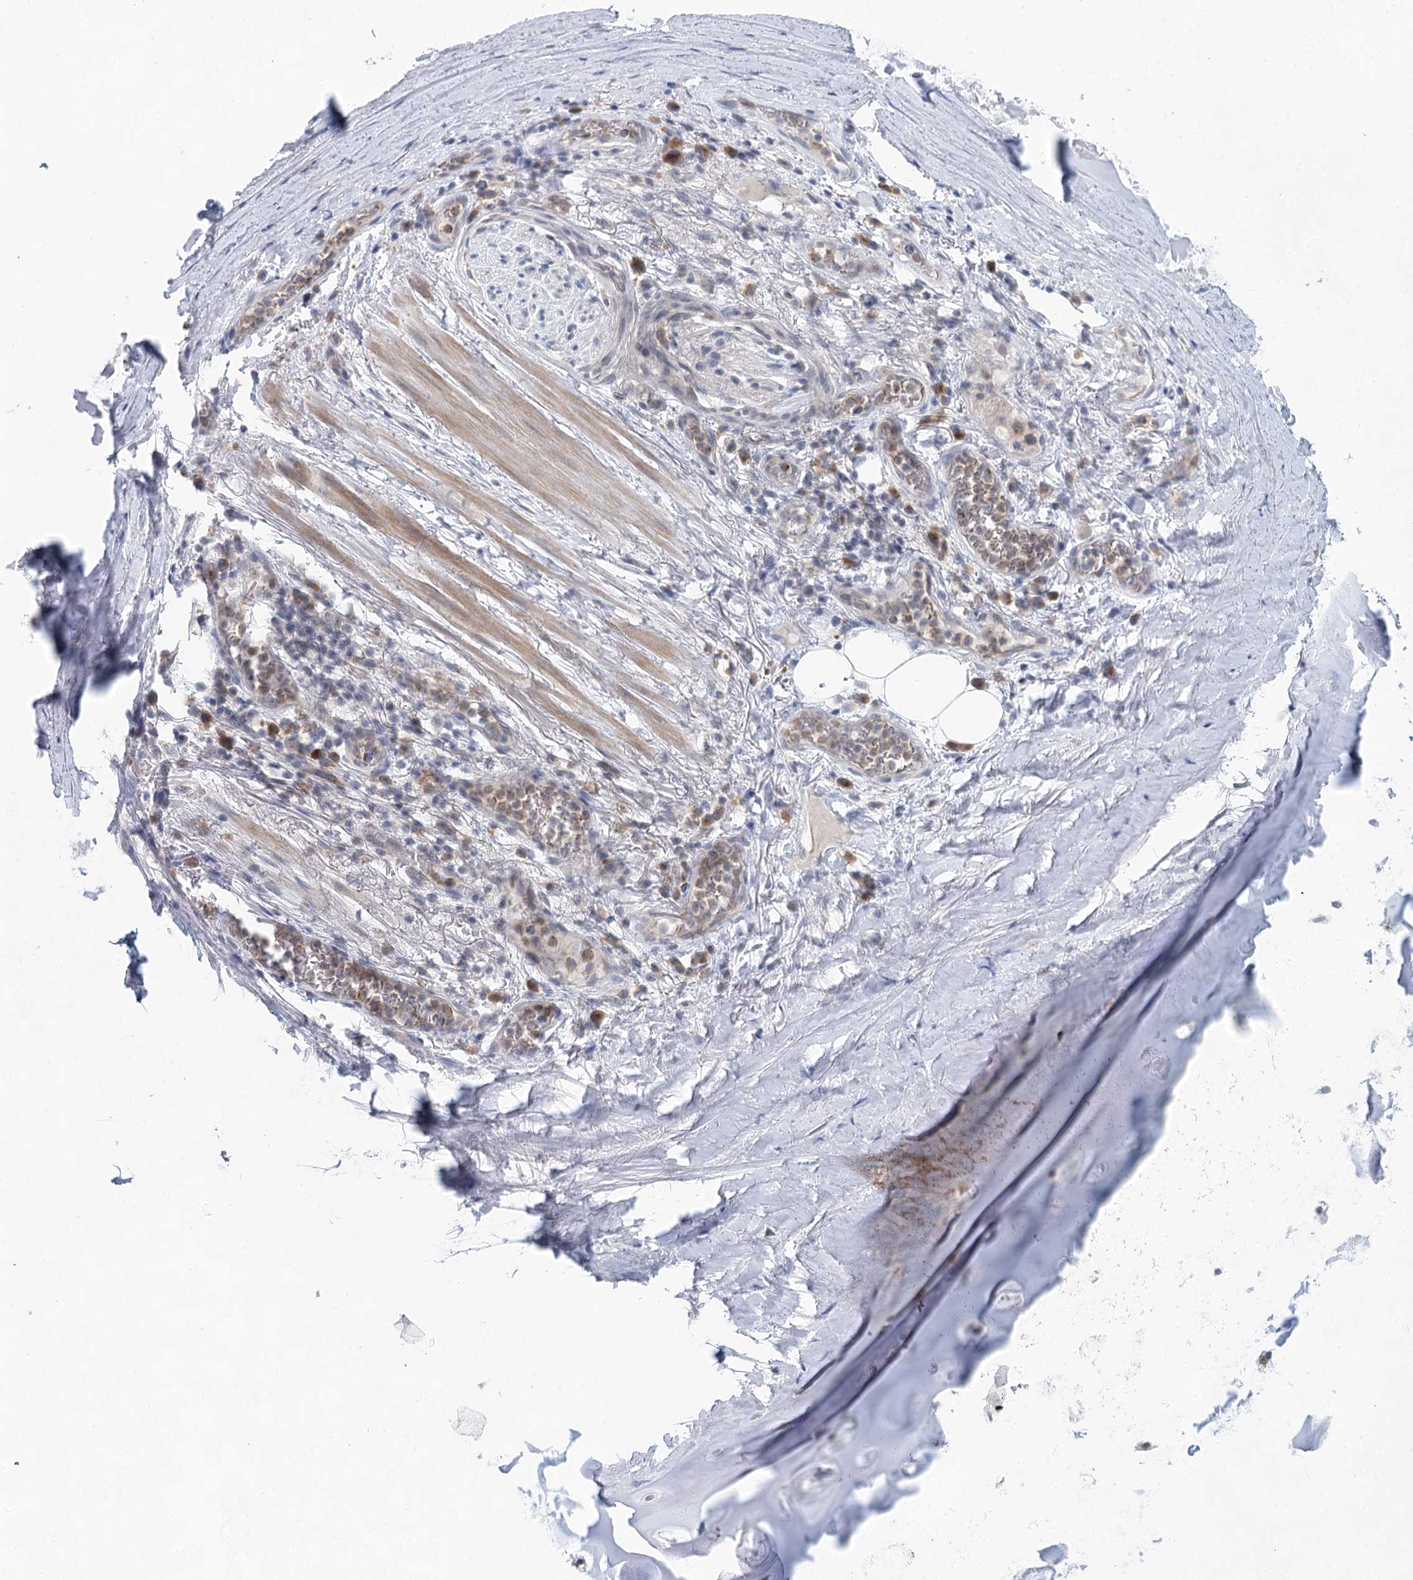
{"staining": {"intensity": "negative", "quantity": "none", "location": "none"}, "tissue": "adipose tissue", "cell_type": "Adipocytes", "image_type": "normal", "snomed": [{"axis": "morphology", "description": "Normal tissue, NOS"}, {"axis": "topography", "description": "Lymph node"}, {"axis": "topography", "description": "Cartilage tissue"}, {"axis": "topography", "description": "Bronchus"}], "caption": "IHC of unremarkable human adipose tissue displays no staining in adipocytes. (Stains: DAB (3,3'-diaminobenzidine) immunohistochemistry with hematoxylin counter stain, Microscopy: brightfield microscopy at high magnification).", "gene": "BLTP1", "patient": {"sex": "male", "age": 63}}